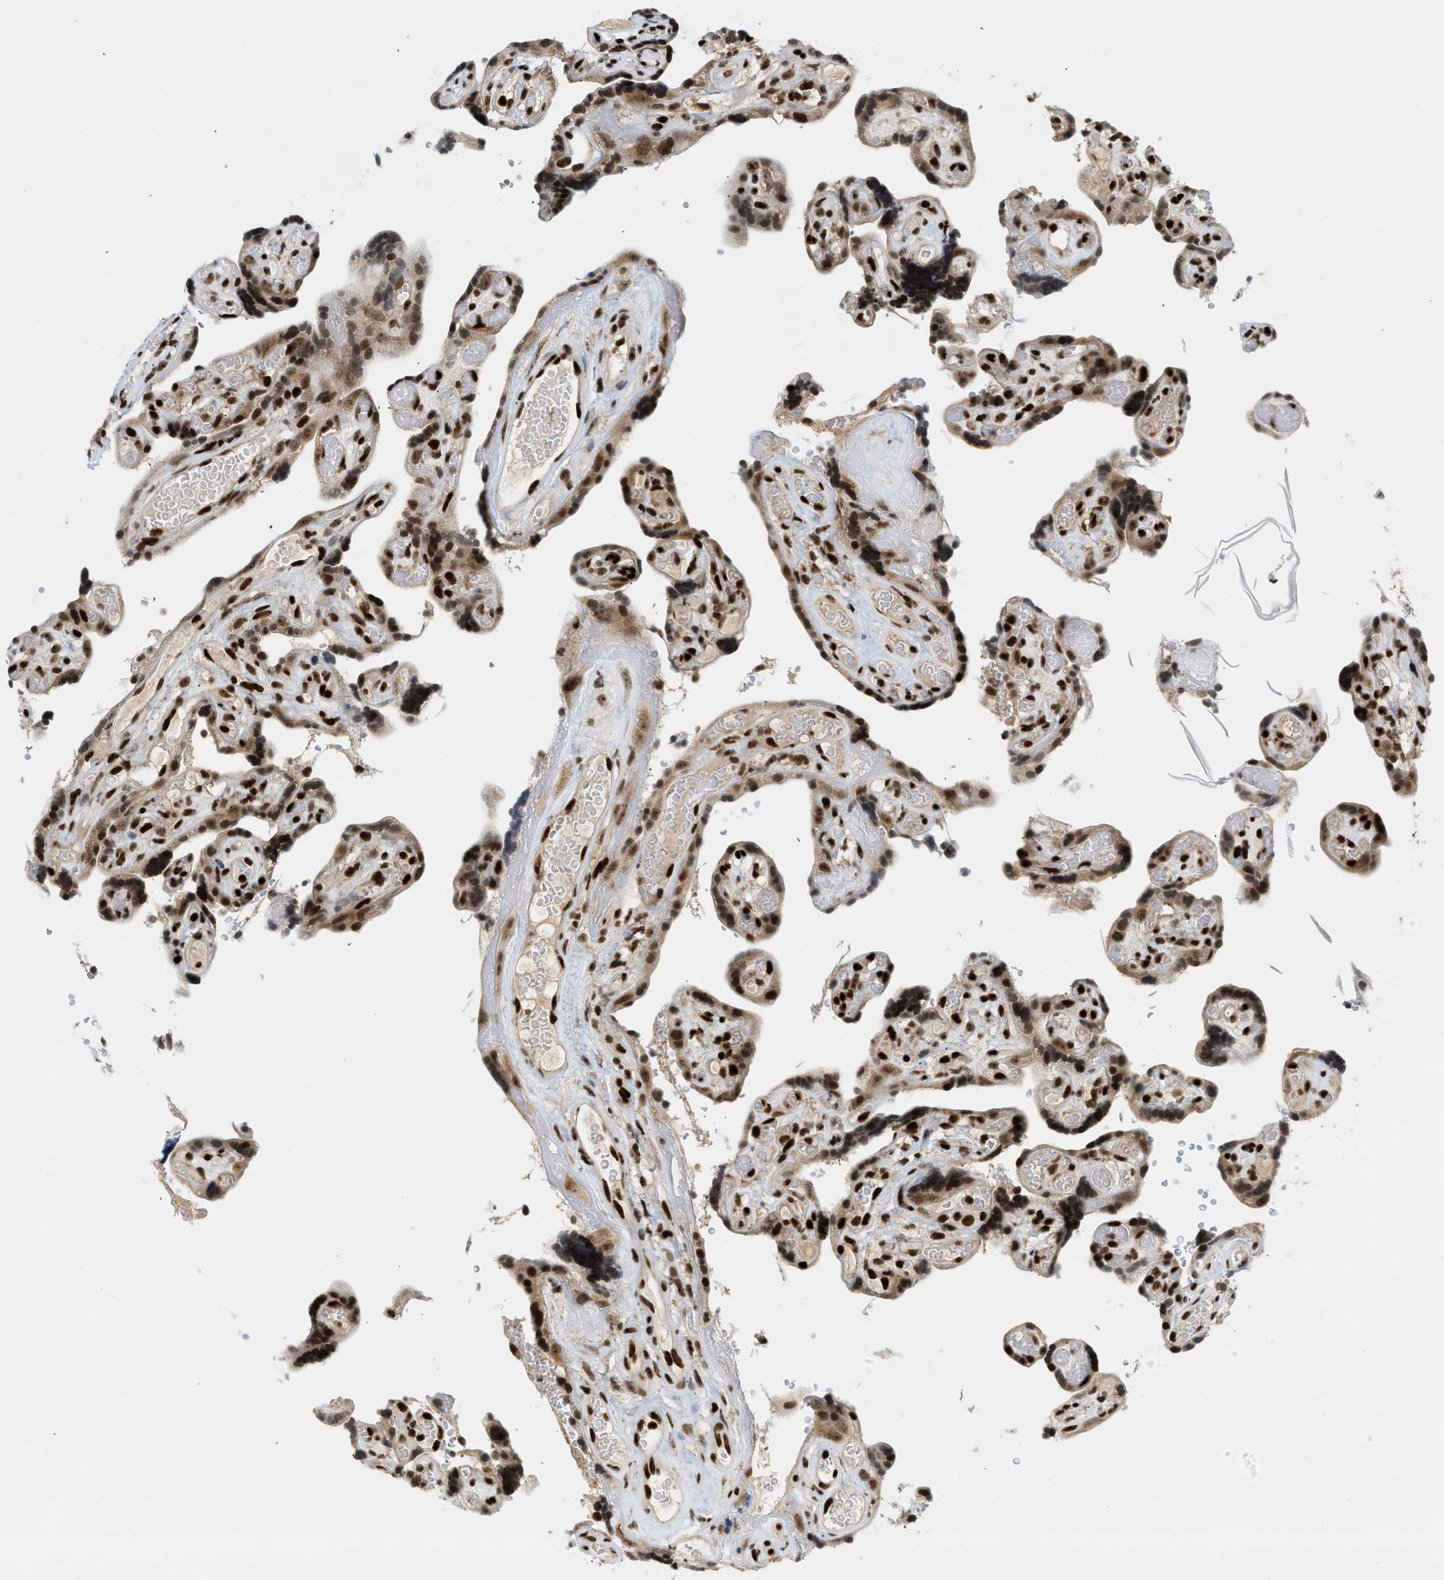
{"staining": {"intensity": "strong", "quantity": ">75%", "location": "nuclear"}, "tissue": "placenta", "cell_type": "Decidual cells", "image_type": "normal", "snomed": [{"axis": "morphology", "description": "Normal tissue, NOS"}, {"axis": "topography", "description": "Placenta"}], "caption": "Placenta stained with DAB immunohistochemistry (IHC) demonstrates high levels of strong nuclear positivity in about >75% of decidual cells.", "gene": "ZNF22", "patient": {"sex": "female", "age": 30}}